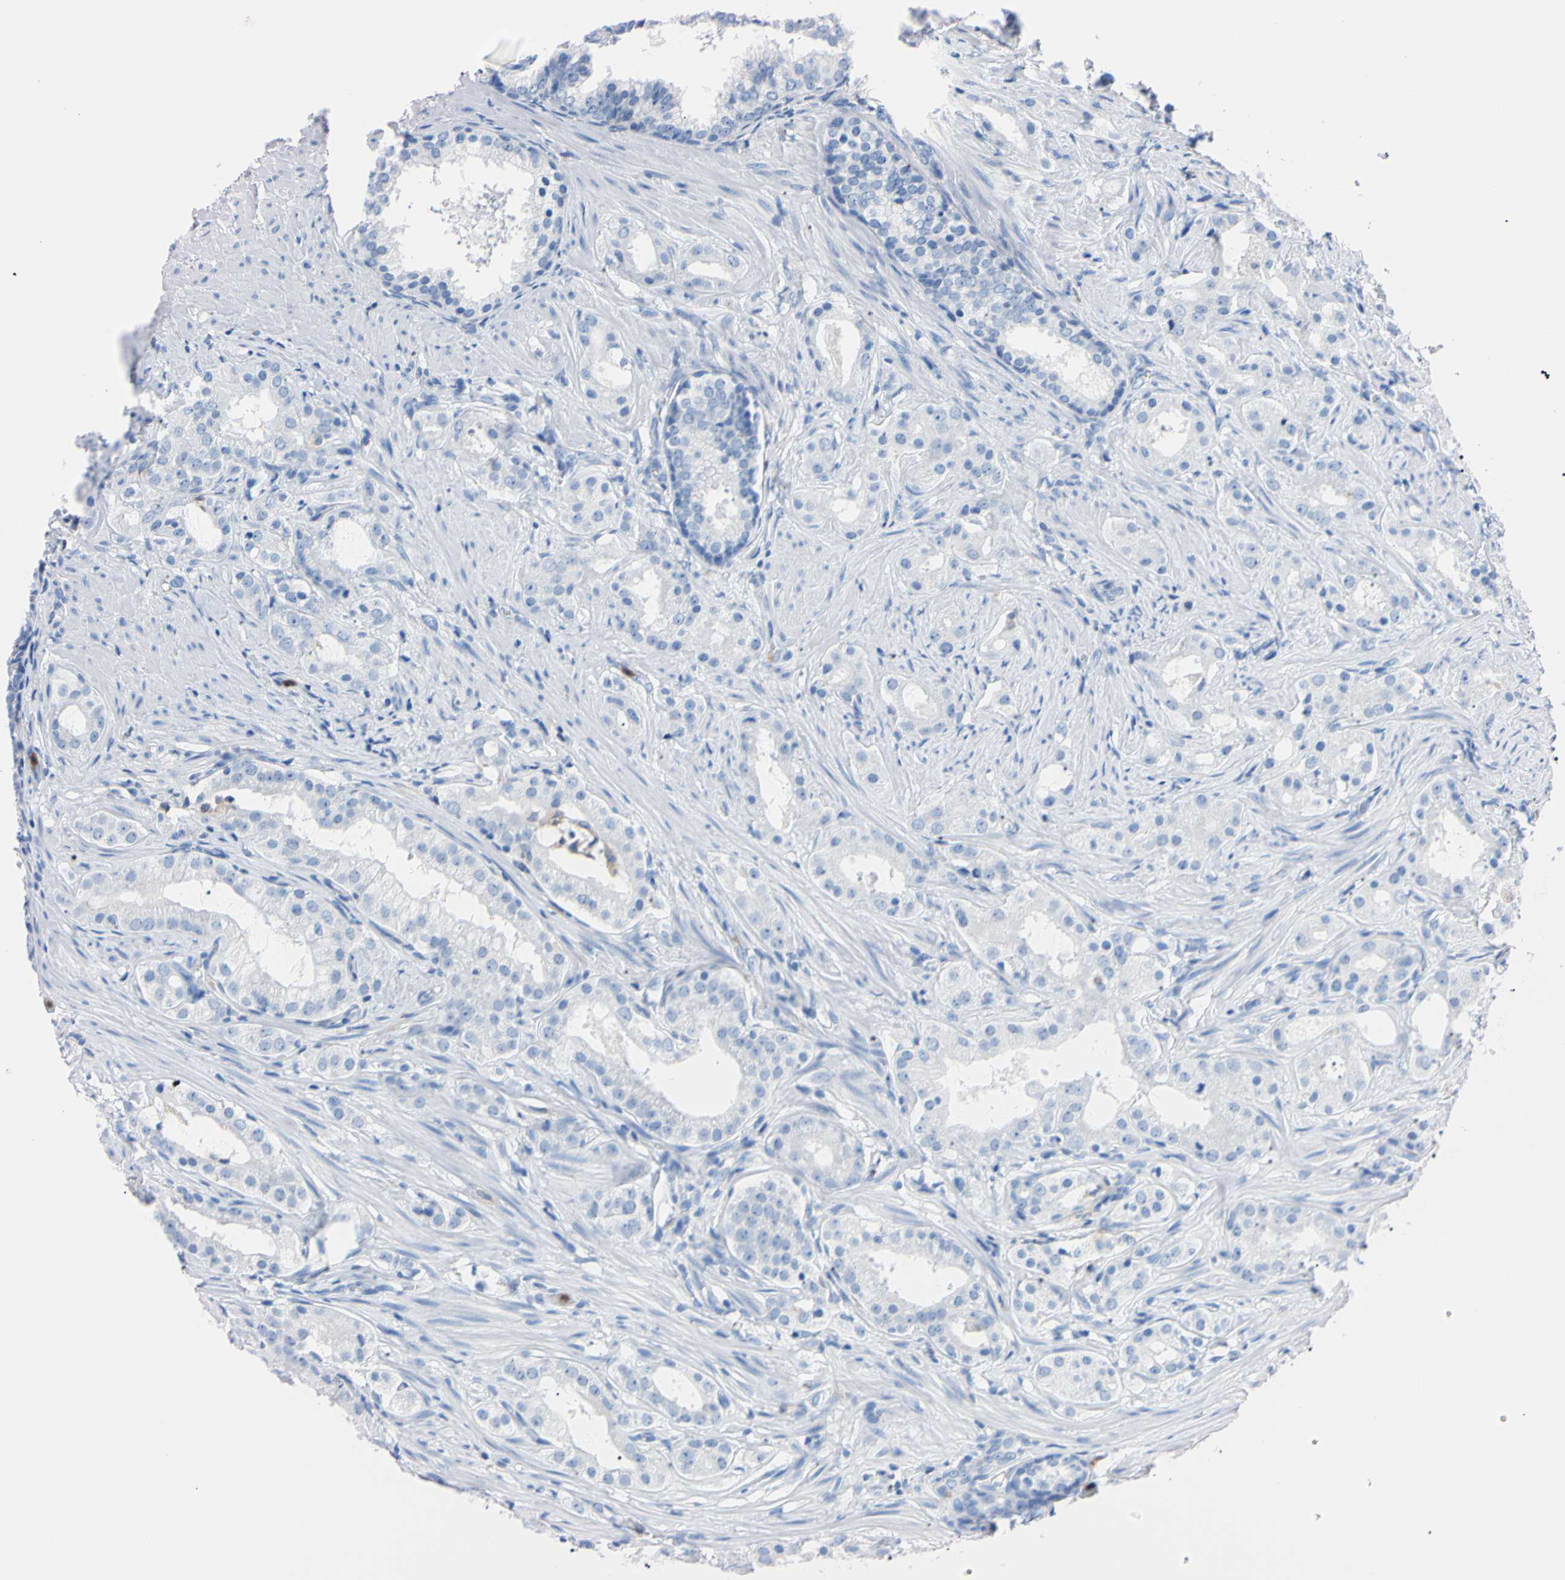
{"staining": {"intensity": "negative", "quantity": "none", "location": "none"}, "tissue": "prostate cancer", "cell_type": "Tumor cells", "image_type": "cancer", "snomed": [{"axis": "morphology", "description": "Adenocarcinoma, Low grade"}, {"axis": "topography", "description": "Prostate"}], "caption": "Prostate cancer (low-grade adenocarcinoma) was stained to show a protein in brown. There is no significant expression in tumor cells.", "gene": "NCF4", "patient": {"sex": "male", "age": 59}}